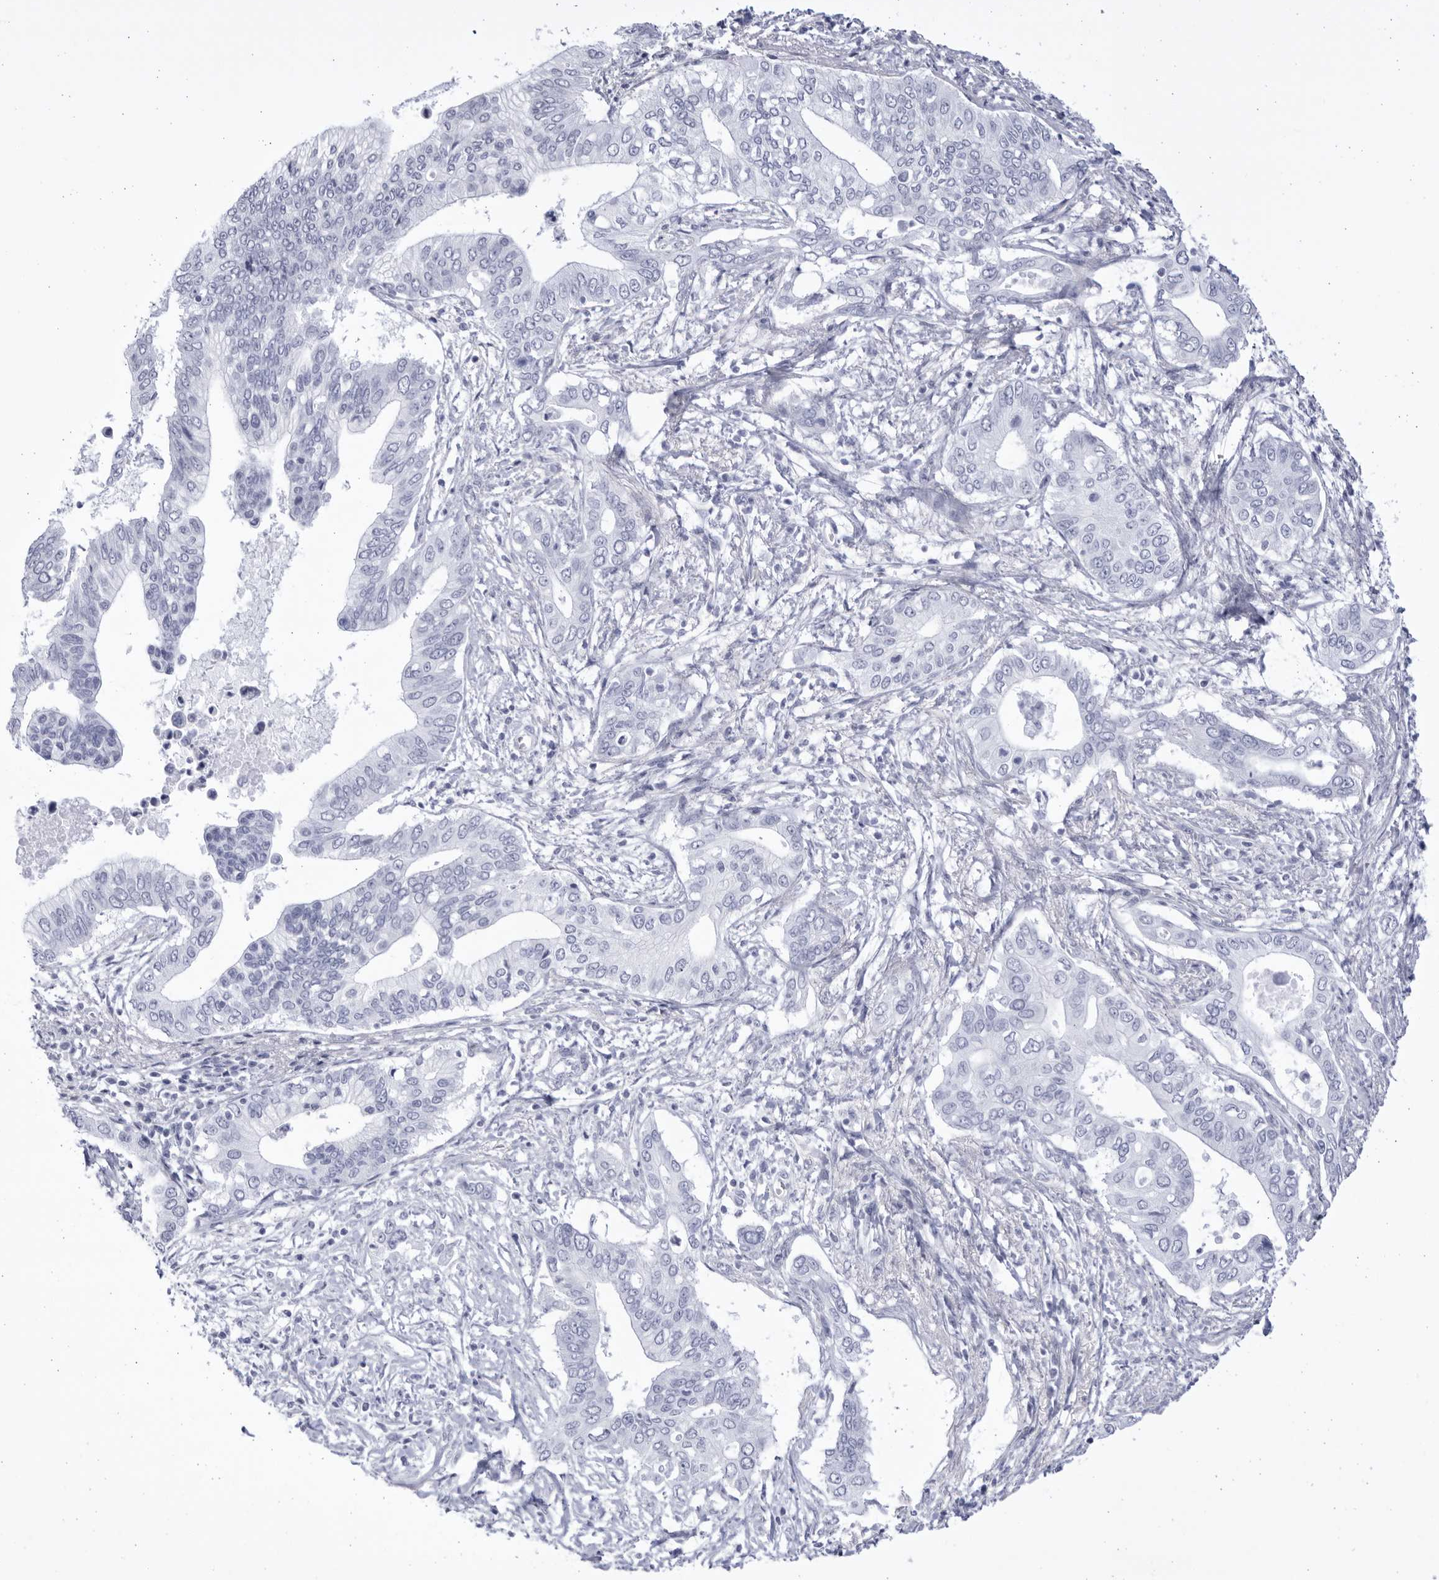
{"staining": {"intensity": "negative", "quantity": "none", "location": "none"}, "tissue": "pancreatic cancer", "cell_type": "Tumor cells", "image_type": "cancer", "snomed": [{"axis": "morphology", "description": "Normal tissue, NOS"}, {"axis": "morphology", "description": "Adenocarcinoma, NOS"}, {"axis": "topography", "description": "Pancreas"}, {"axis": "topography", "description": "Peripheral nerve tissue"}], "caption": "Immunohistochemistry of human pancreatic cancer (adenocarcinoma) demonstrates no positivity in tumor cells. (Immunohistochemistry, brightfield microscopy, high magnification).", "gene": "CCDC181", "patient": {"sex": "male", "age": 59}}